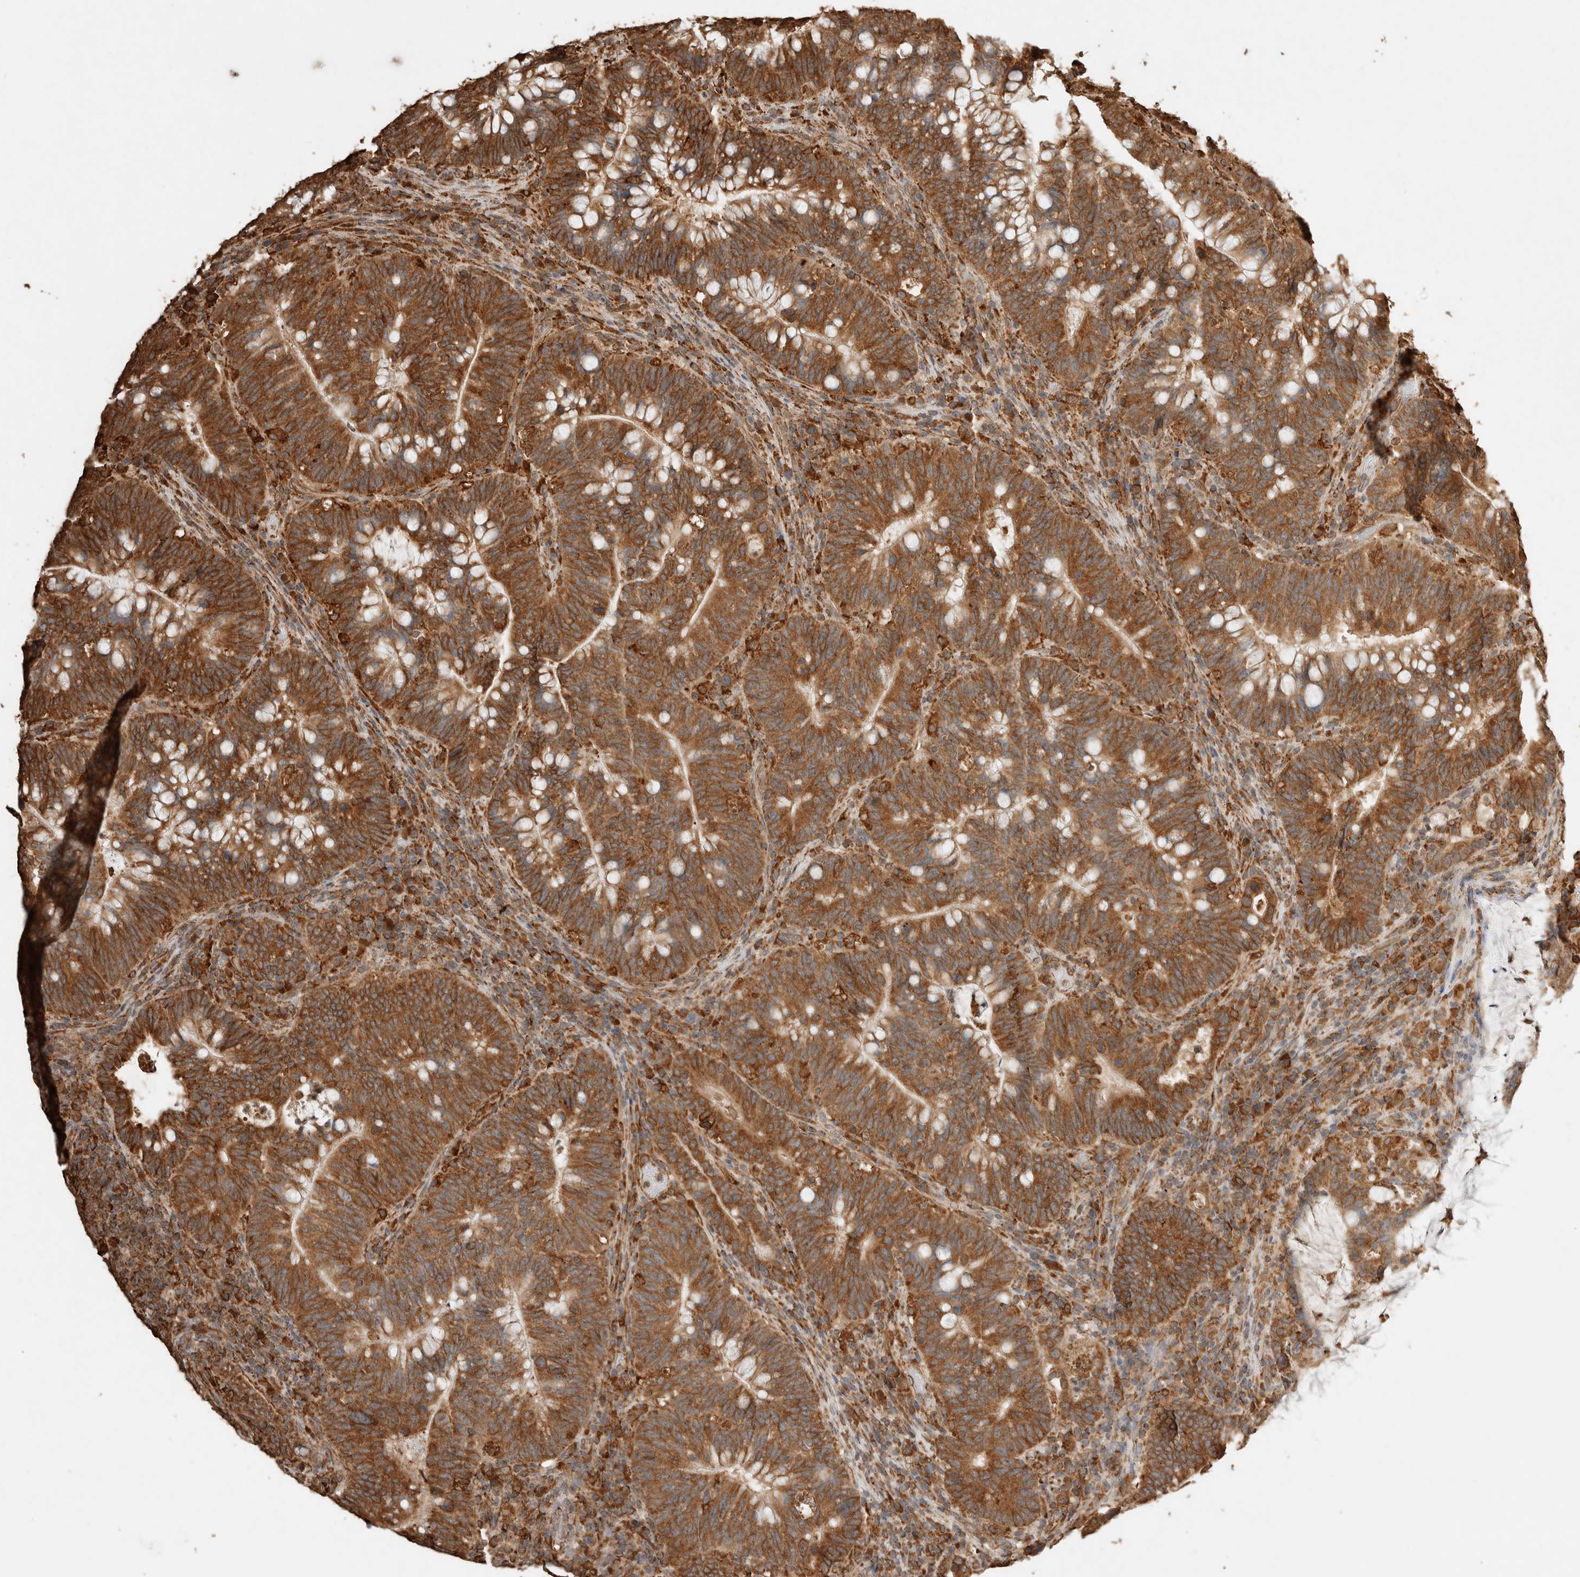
{"staining": {"intensity": "moderate", "quantity": ">75%", "location": "cytoplasmic/membranous"}, "tissue": "colorectal cancer", "cell_type": "Tumor cells", "image_type": "cancer", "snomed": [{"axis": "morphology", "description": "Adenocarcinoma, NOS"}, {"axis": "topography", "description": "Colon"}], "caption": "The image displays immunohistochemical staining of adenocarcinoma (colorectal). There is moderate cytoplasmic/membranous positivity is identified in approximately >75% of tumor cells.", "gene": "ERAP1", "patient": {"sex": "female", "age": 66}}